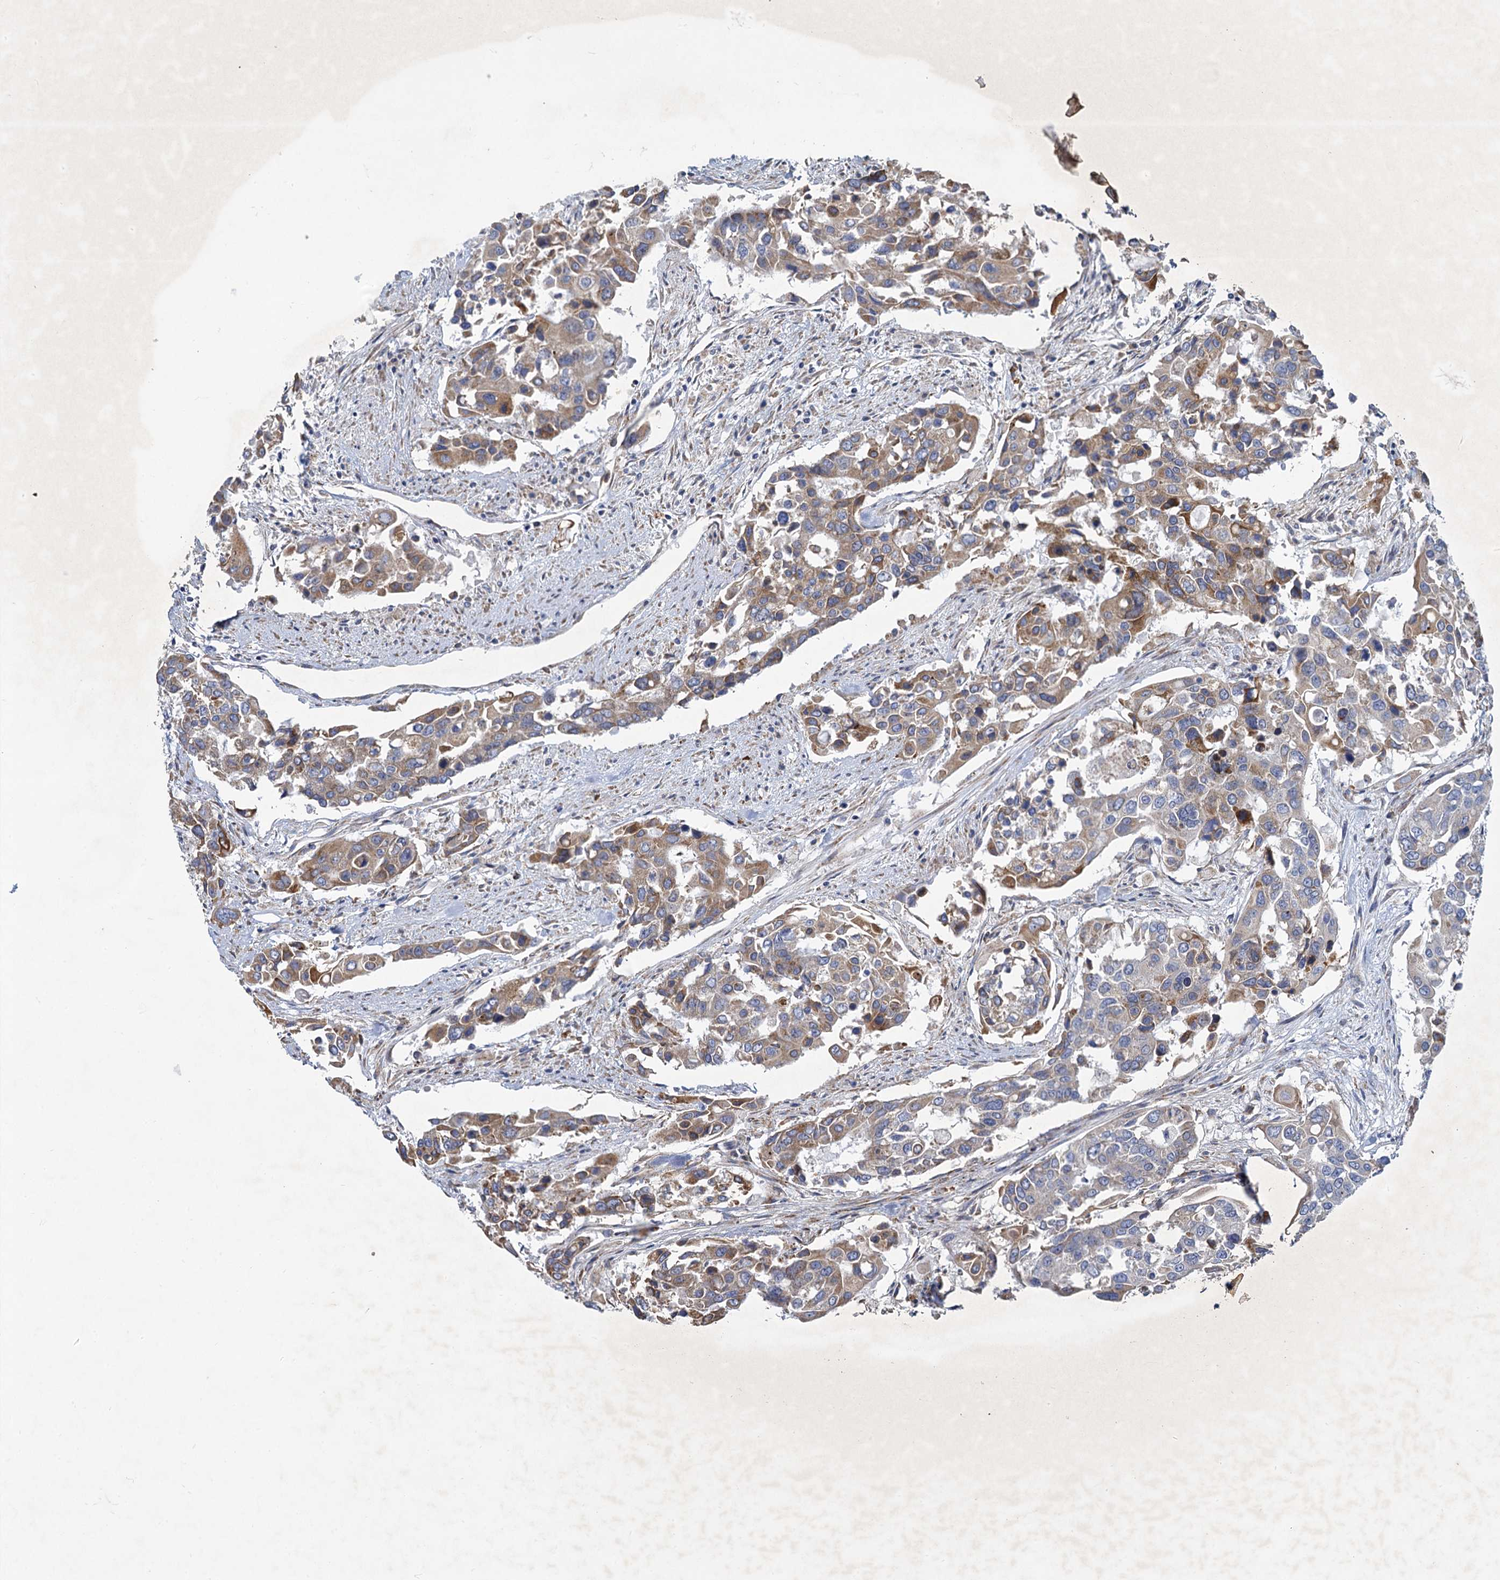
{"staining": {"intensity": "moderate", "quantity": "<25%", "location": "cytoplasmic/membranous"}, "tissue": "colorectal cancer", "cell_type": "Tumor cells", "image_type": "cancer", "snomed": [{"axis": "morphology", "description": "Adenocarcinoma, NOS"}, {"axis": "topography", "description": "Colon"}], "caption": "A brown stain labels moderate cytoplasmic/membranous expression of a protein in adenocarcinoma (colorectal) tumor cells.", "gene": "PRSS35", "patient": {"sex": "male", "age": 77}}